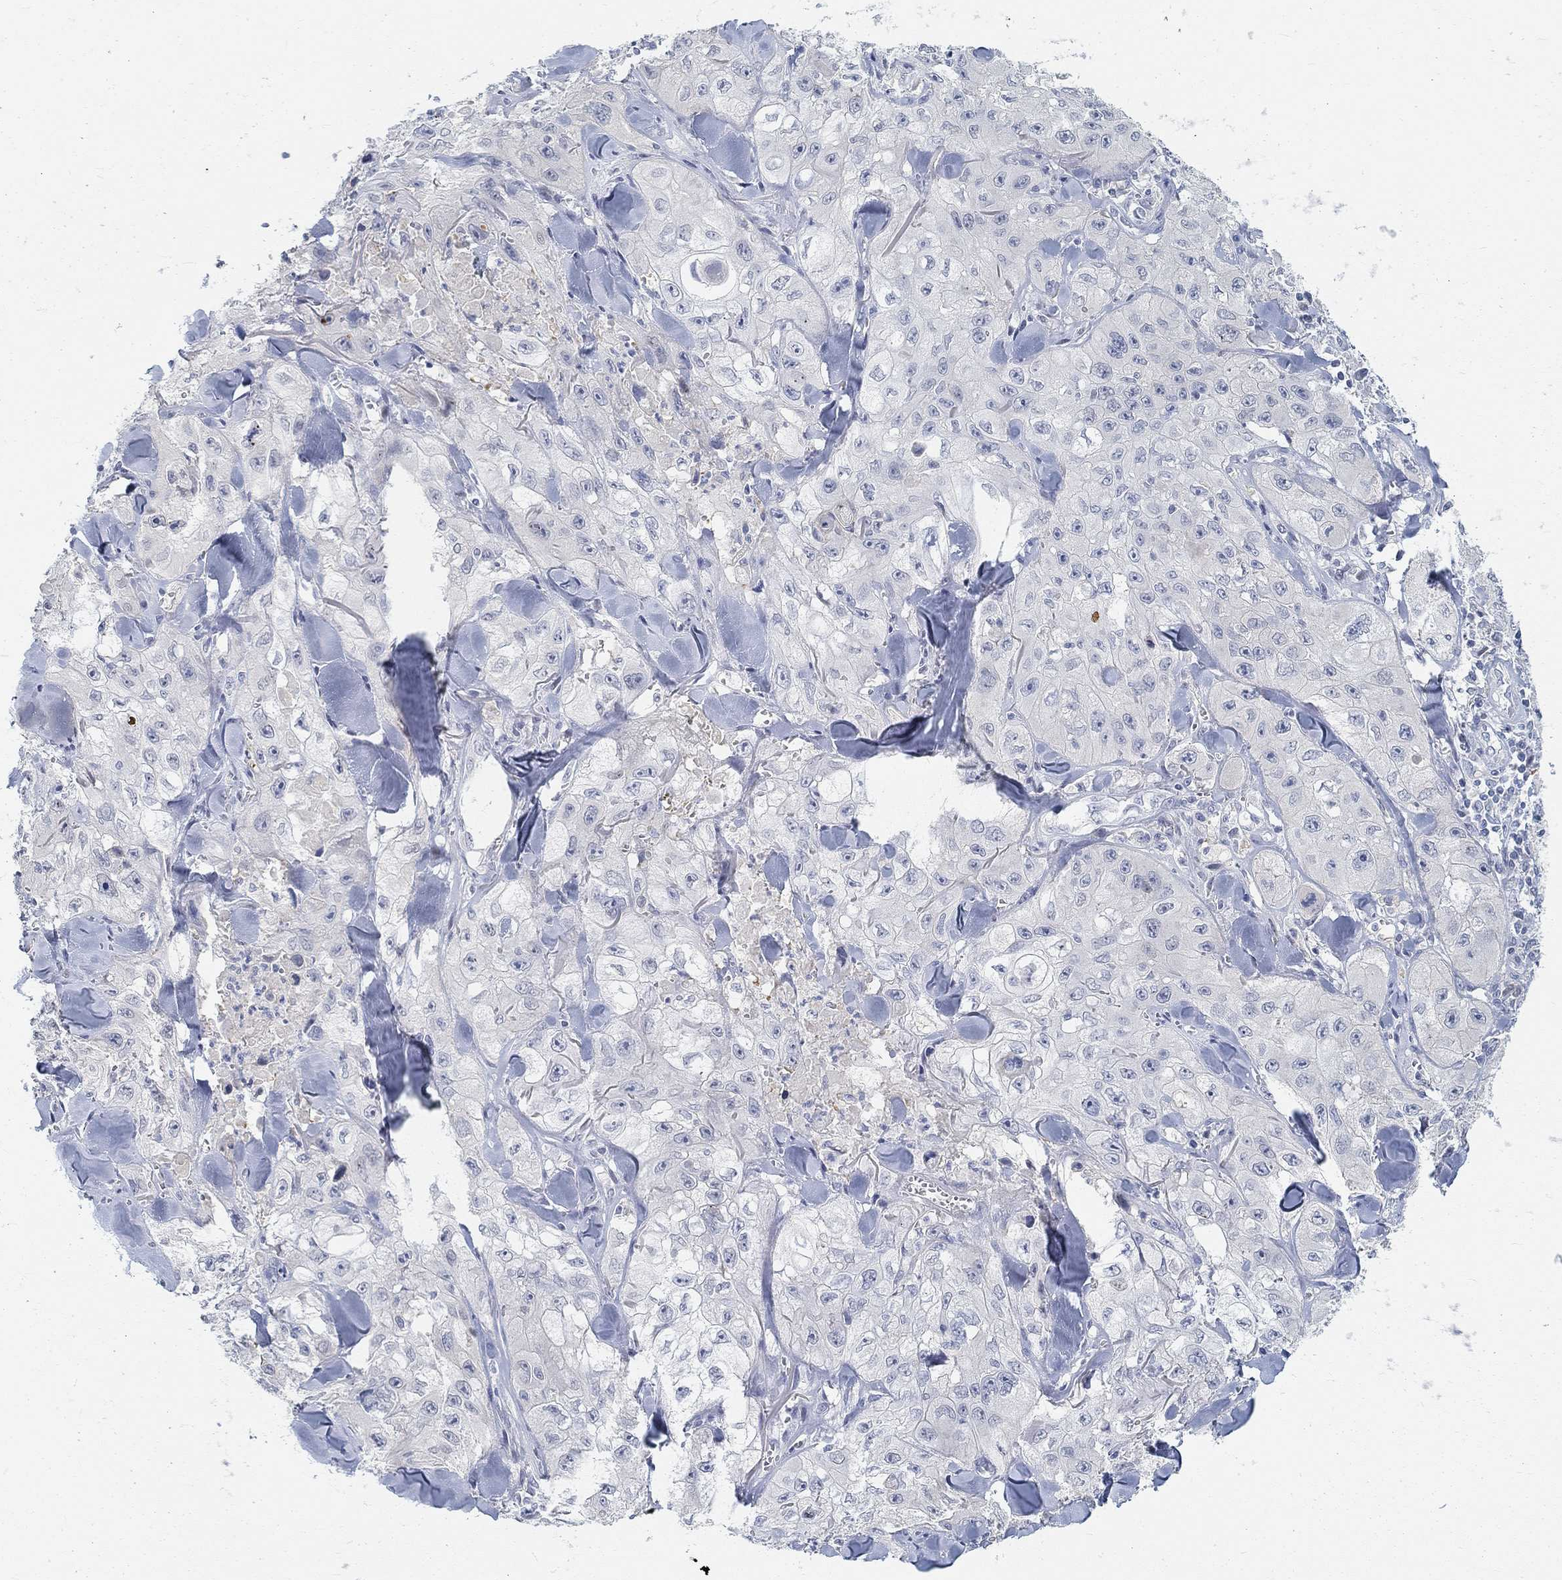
{"staining": {"intensity": "negative", "quantity": "none", "location": "none"}, "tissue": "skin cancer", "cell_type": "Tumor cells", "image_type": "cancer", "snomed": [{"axis": "morphology", "description": "Squamous cell carcinoma, NOS"}, {"axis": "topography", "description": "Skin"}, {"axis": "topography", "description": "Subcutis"}], "caption": "This is a histopathology image of IHC staining of squamous cell carcinoma (skin), which shows no staining in tumor cells.", "gene": "SNTG2", "patient": {"sex": "male", "age": 73}}